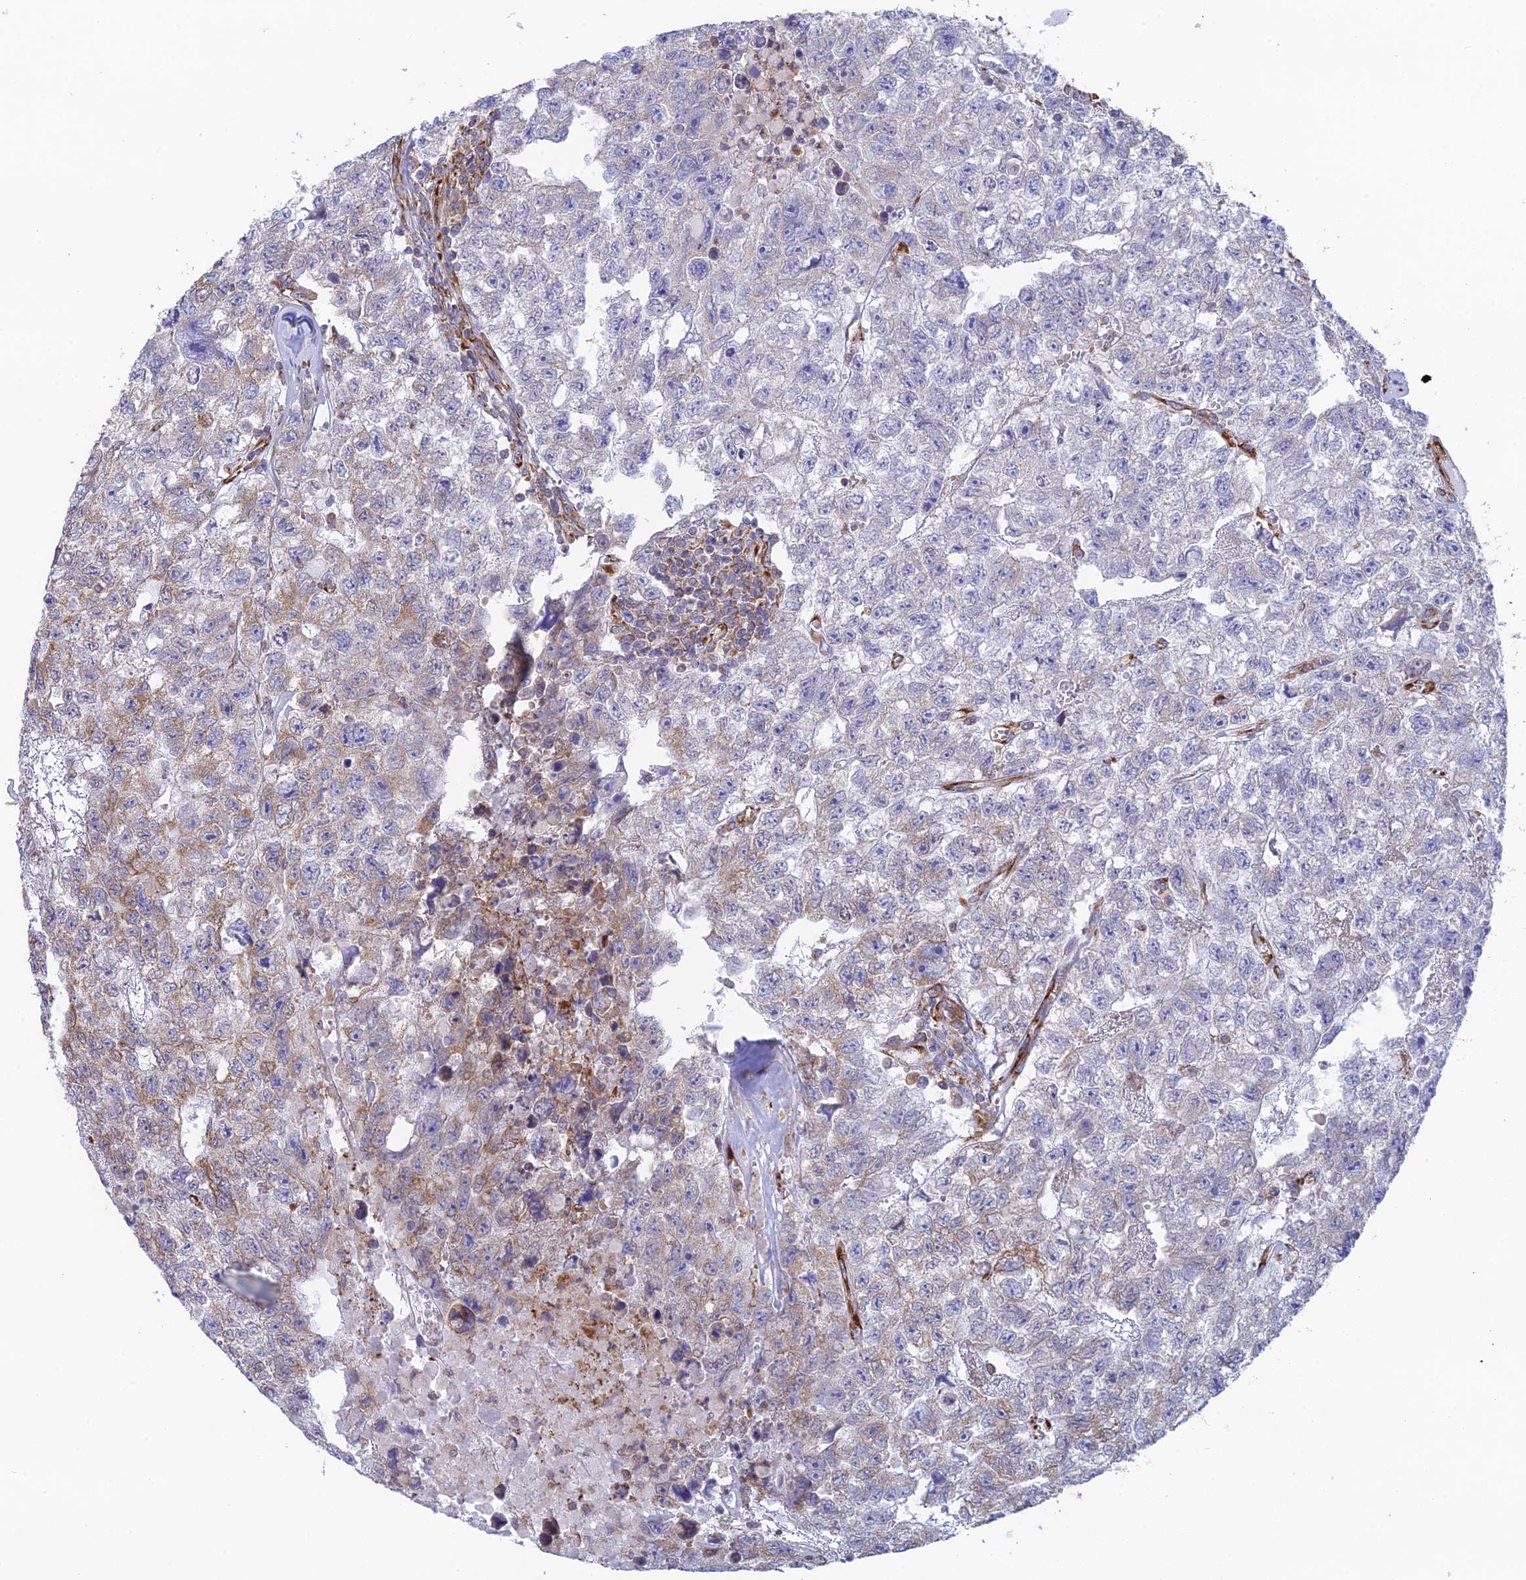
{"staining": {"intensity": "moderate", "quantity": "<25%", "location": "cytoplasmic/membranous"}, "tissue": "testis cancer", "cell_type": "Tumor cells", "image_type": "cancer", "snomed": [{"axis": "morphology", "description": "Carcinoma, Embryonal, NOS"}, {"axis": "topography", "description": "Testis"}], "caption": "DAB immunohistochemical staining of testis cancer (embryonal carcinoma) demonstrates moderate cytoplasmic/membranous protein positivity in about <25% of tumor cells.", "gene": "CCDC69", "patient": {"sex": "male", "age": 26}}